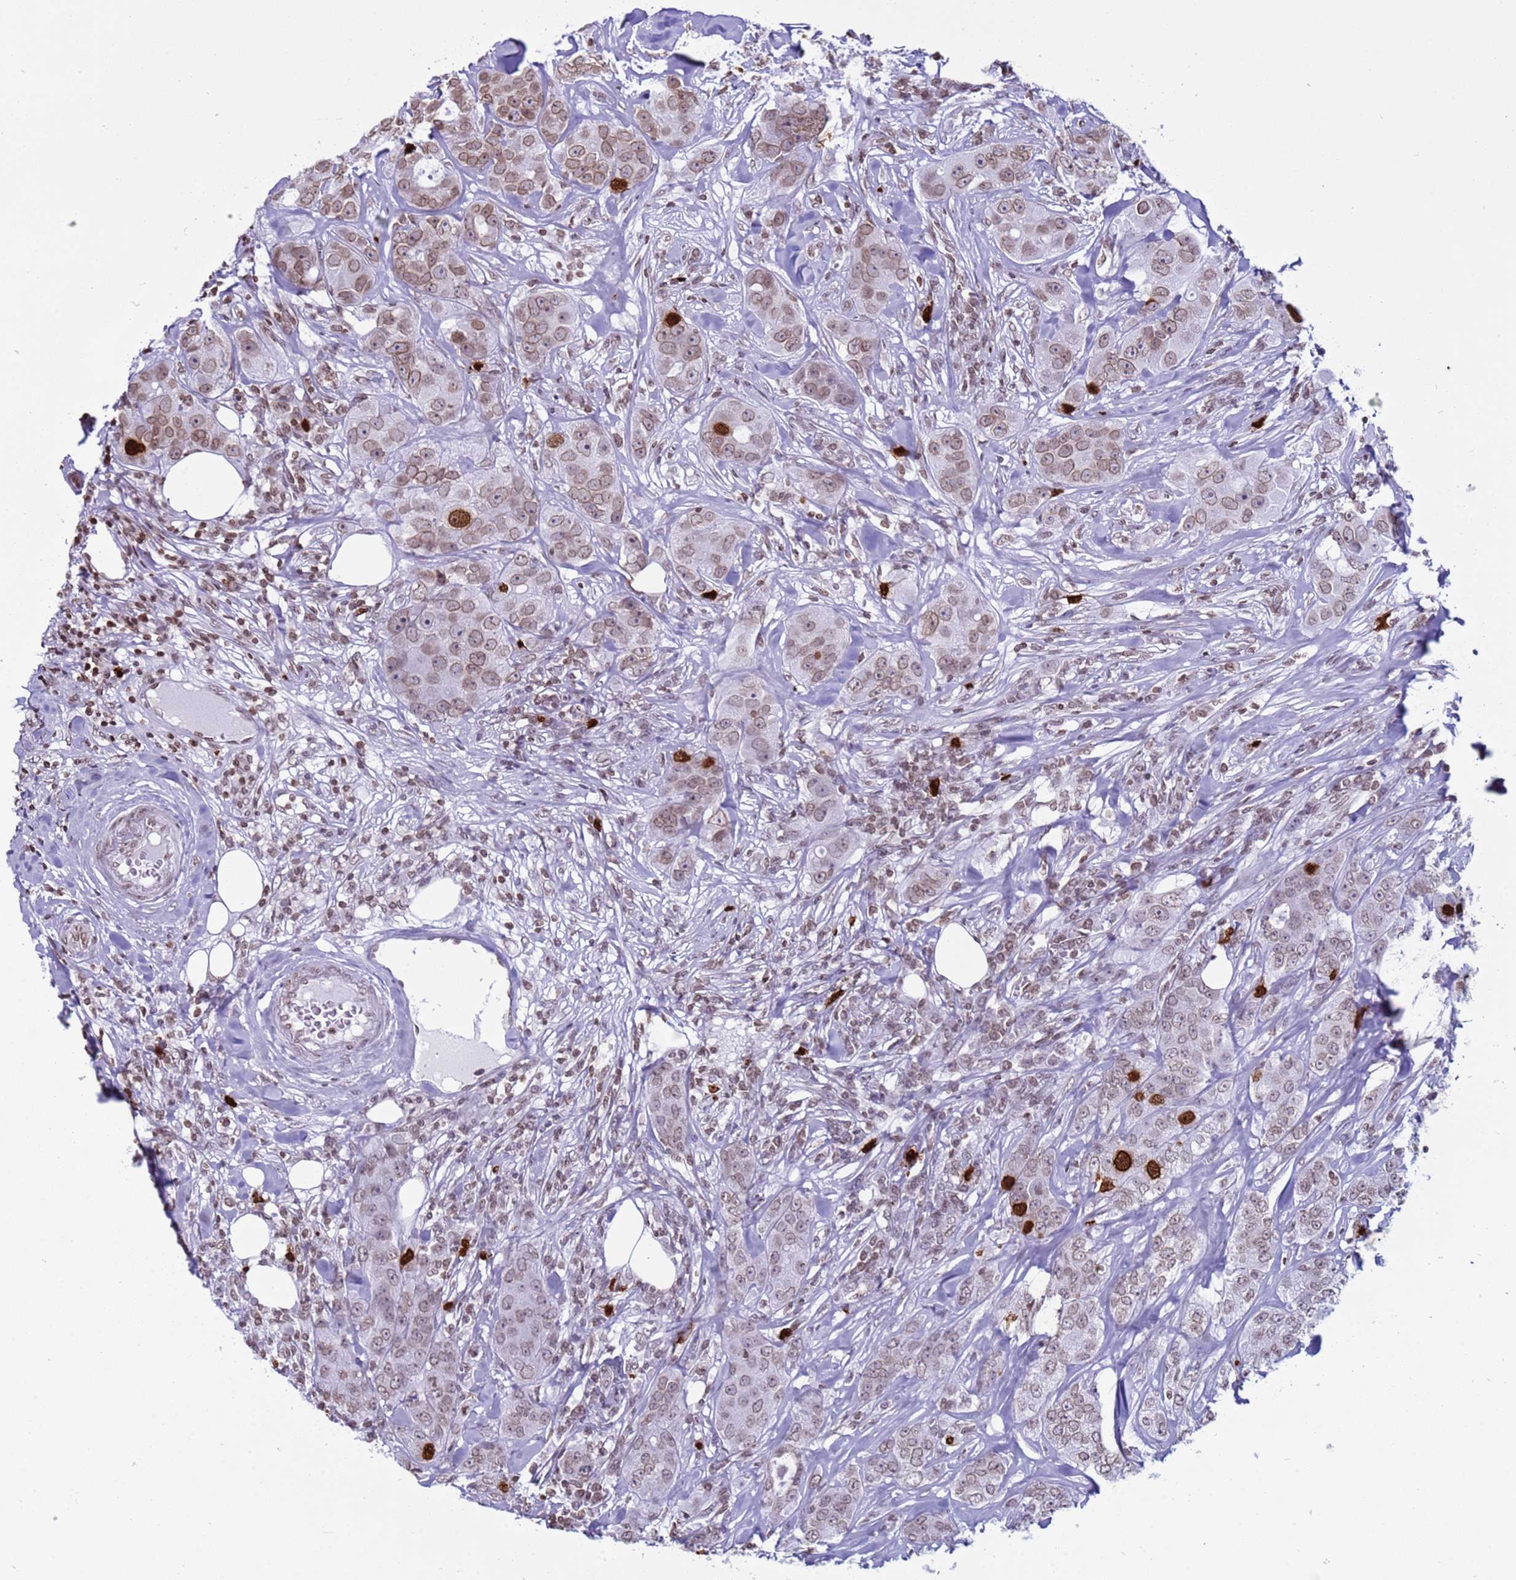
{"staining": {"intensity": "strong", "quantity": "<25%", "location": "nuclear"}, "tissue": "breast cancer", "cell_type": "Tumor cells", "image_type": "cancer", "snomed": [{"axis": "morphology", "description": "Duct carcinoma"}, {"axis": "topography", "description": "Breast"}], "caption": "Breast intraductal carcinoma stained with immunohistochemistry exhibits strong nuclear staining in approximately <25% of tumor cells.", "gene": "H4C8", "patient": {"sex": "female", "age": 43}}